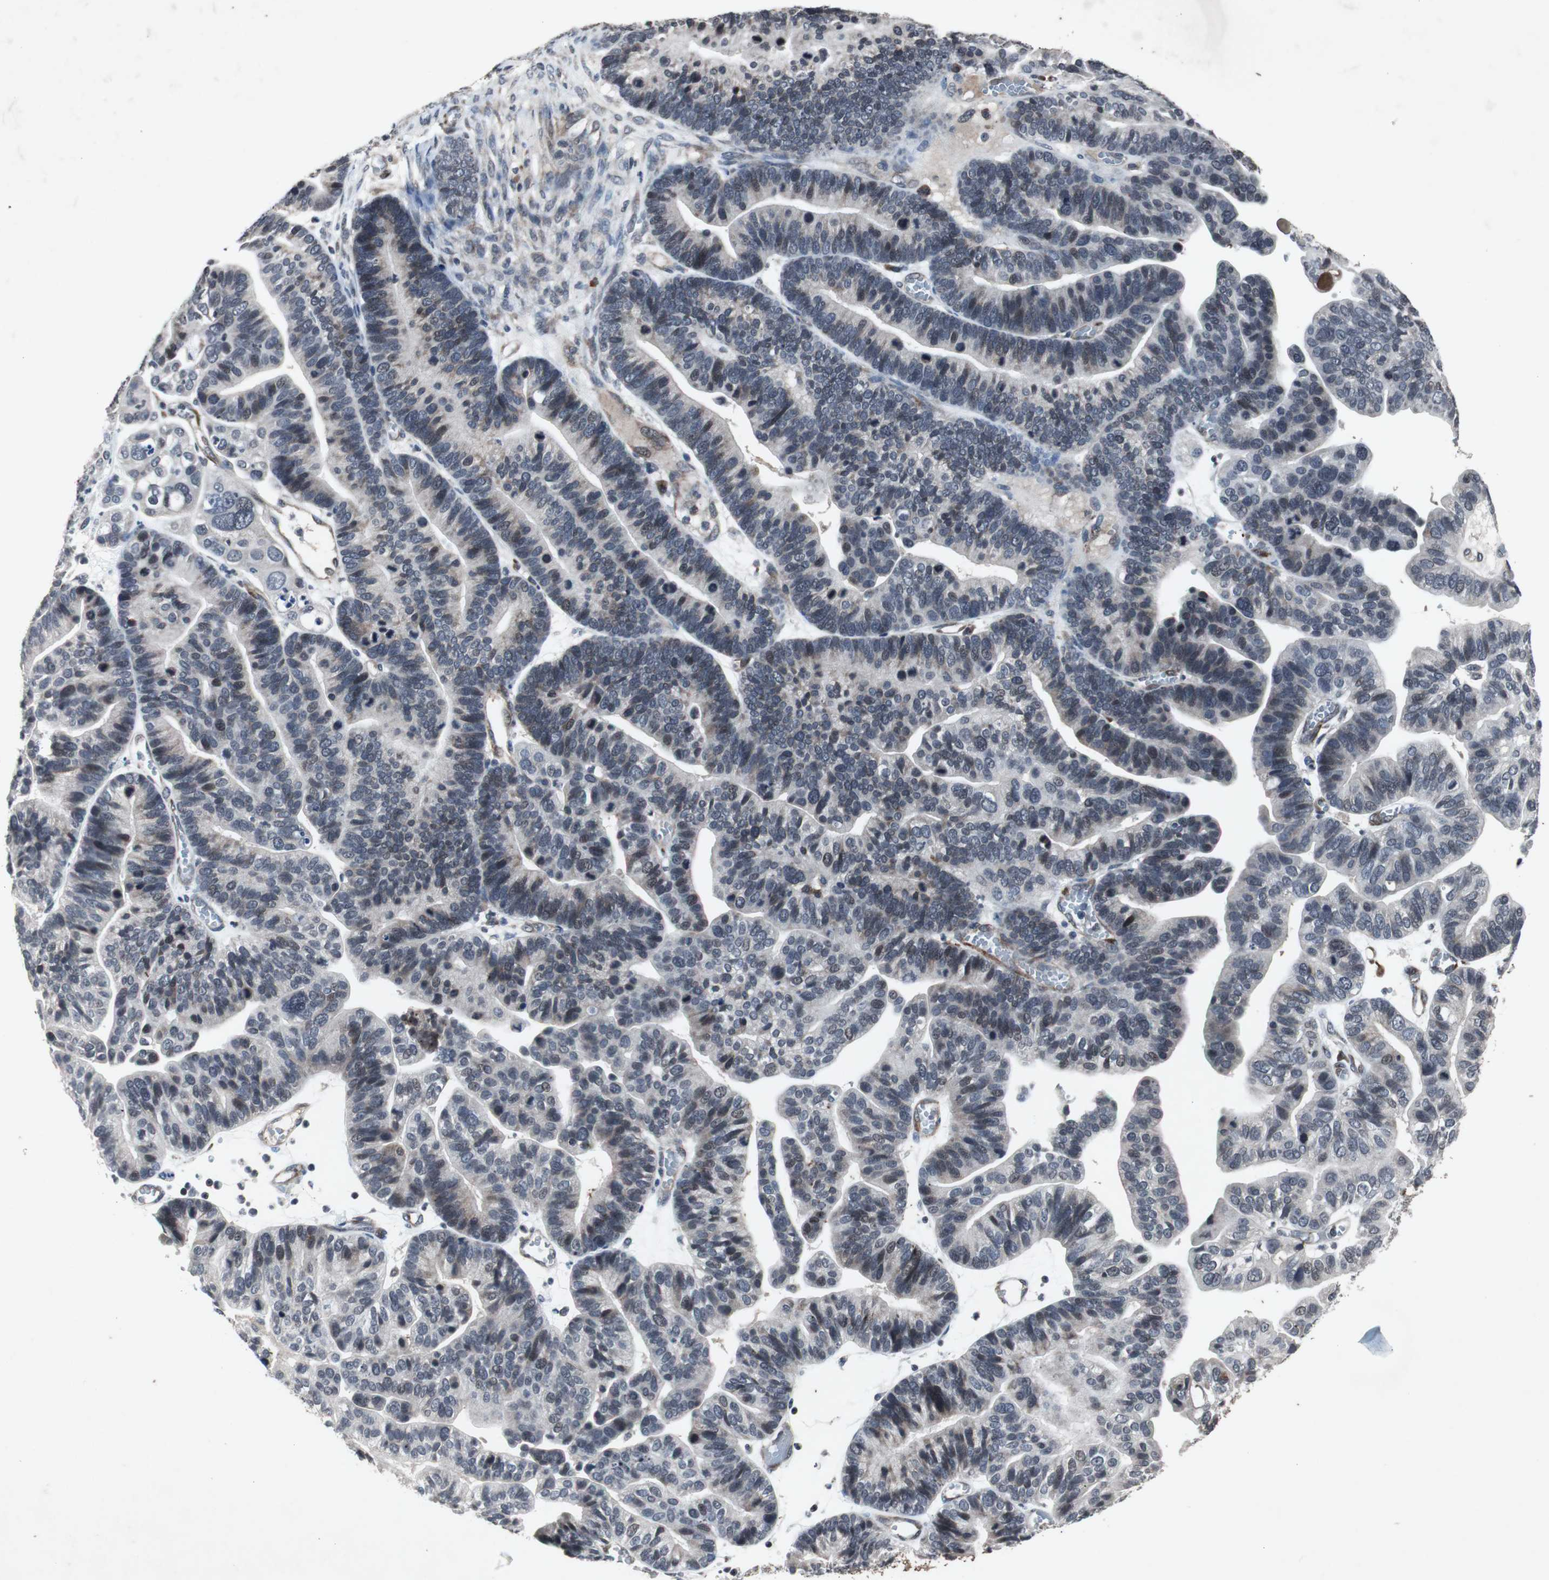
{"staining": {"intensity": "weak", "quantity": "<25%", "location": "nuclear"}, "tissue": "ovarian cancer", "cell_type": "Tumor cells", "image_type": "cancer", "snomed": [{"axis": "morphology", "description": "Cystadenocarcinoma, serous, NOS"}, {"axis": "topography", "description": "Ovary"}], "caption": "This is an immunohistochemistry image of human ovarian cancer. There is no positivity in tumor cells.", "gene": "CRADD", "patient": {"sex": "female", "age": 56}}